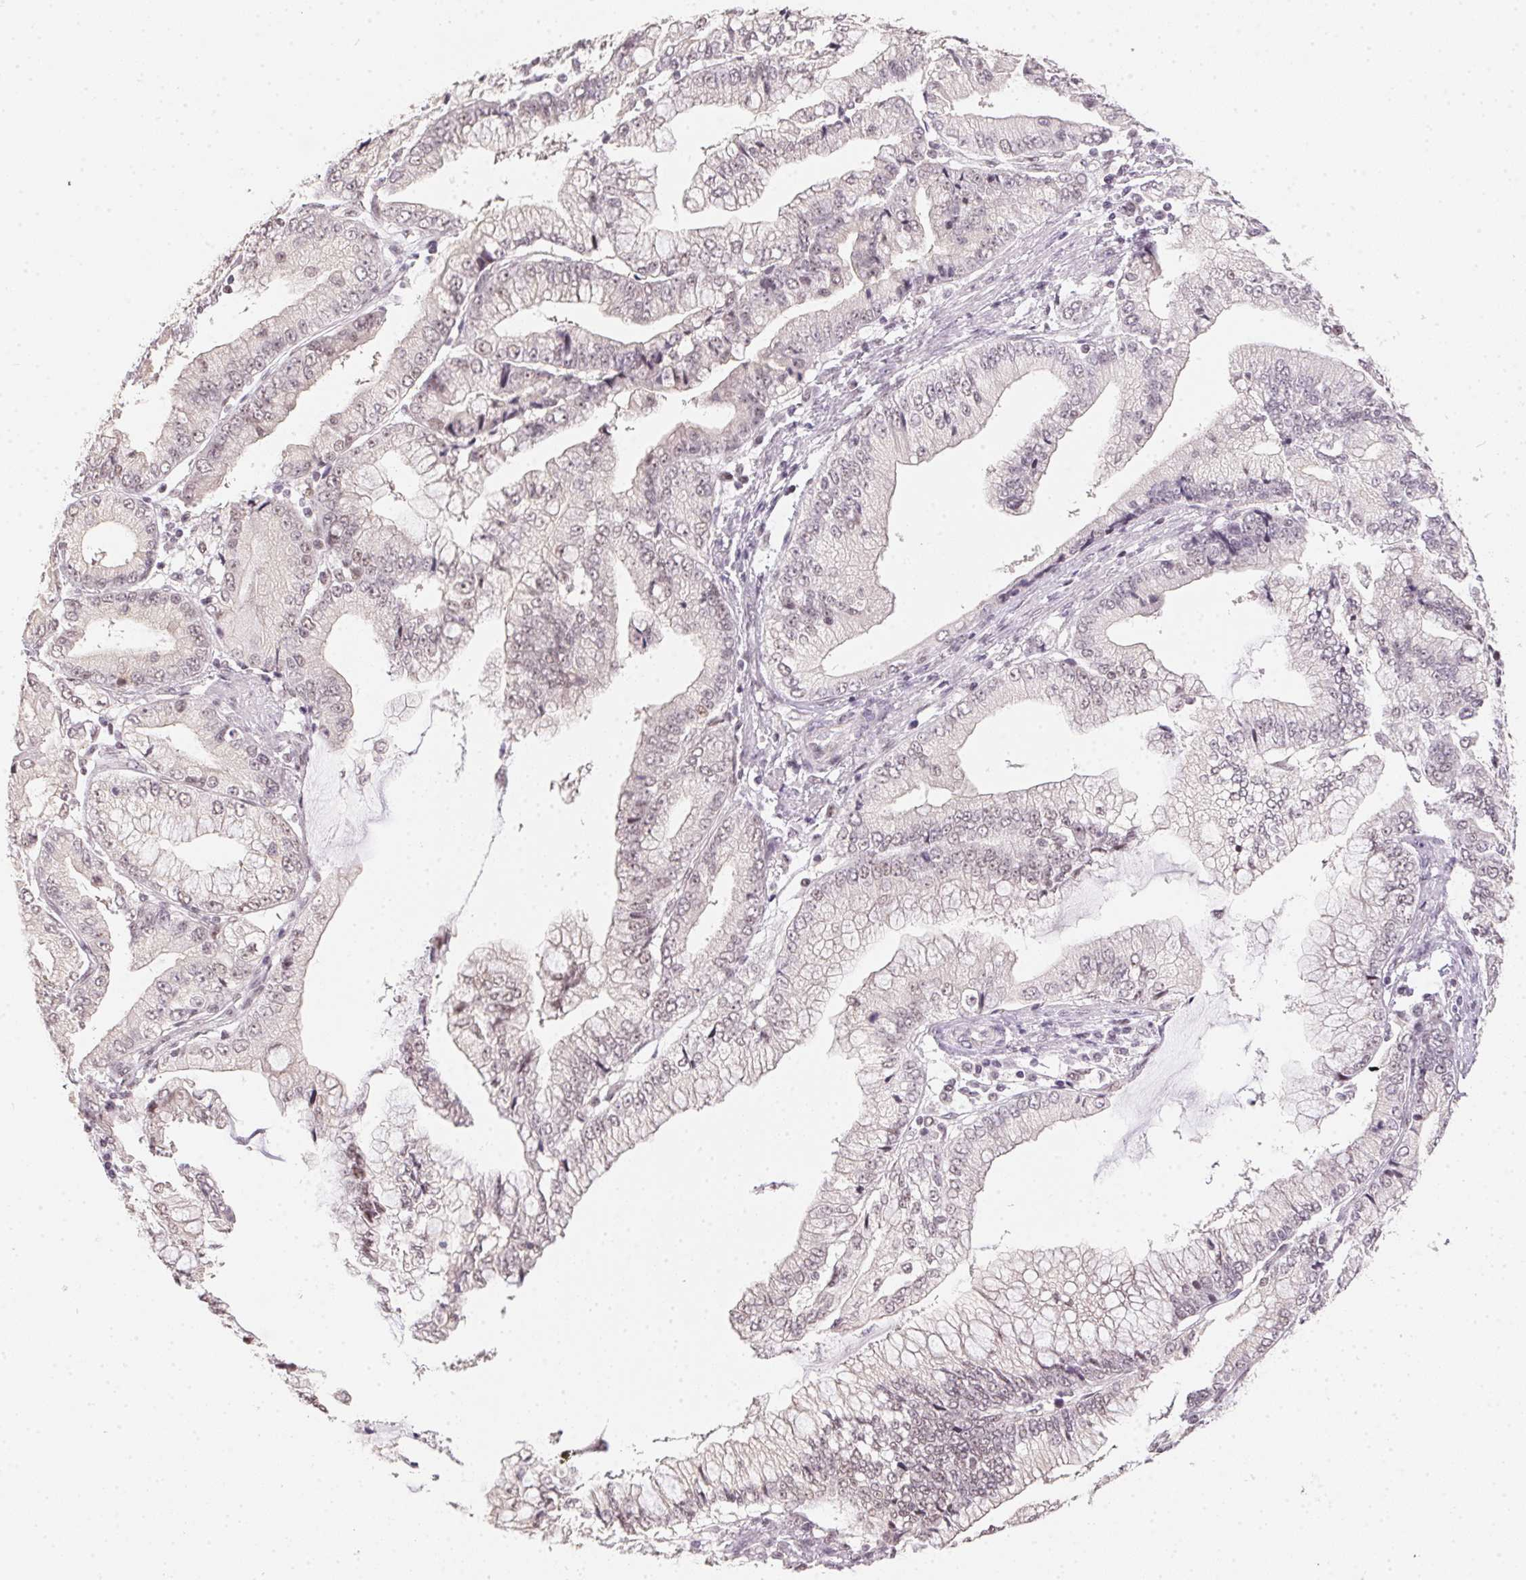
{"staining": {"intensity": "weak", "quantity": "25%-75%", "location": "nuclear"}, "tissue": "stomach cancer", "cell_type": "Tumor cells", "image_type": "cancer", "snomed": [{"axis": "morphology", "description": "Adenocarcinoma, NOS"}, {"axis": "topography", "description": "Stomach, upper"}], "caption": "Protein expression analysis of human stomach adenocarcinoma reveals weak nuclear staining in about 25%-75% of tumor cells.", "gene": "KDM4D", "patient": {"sex": "female", "age": 74}}